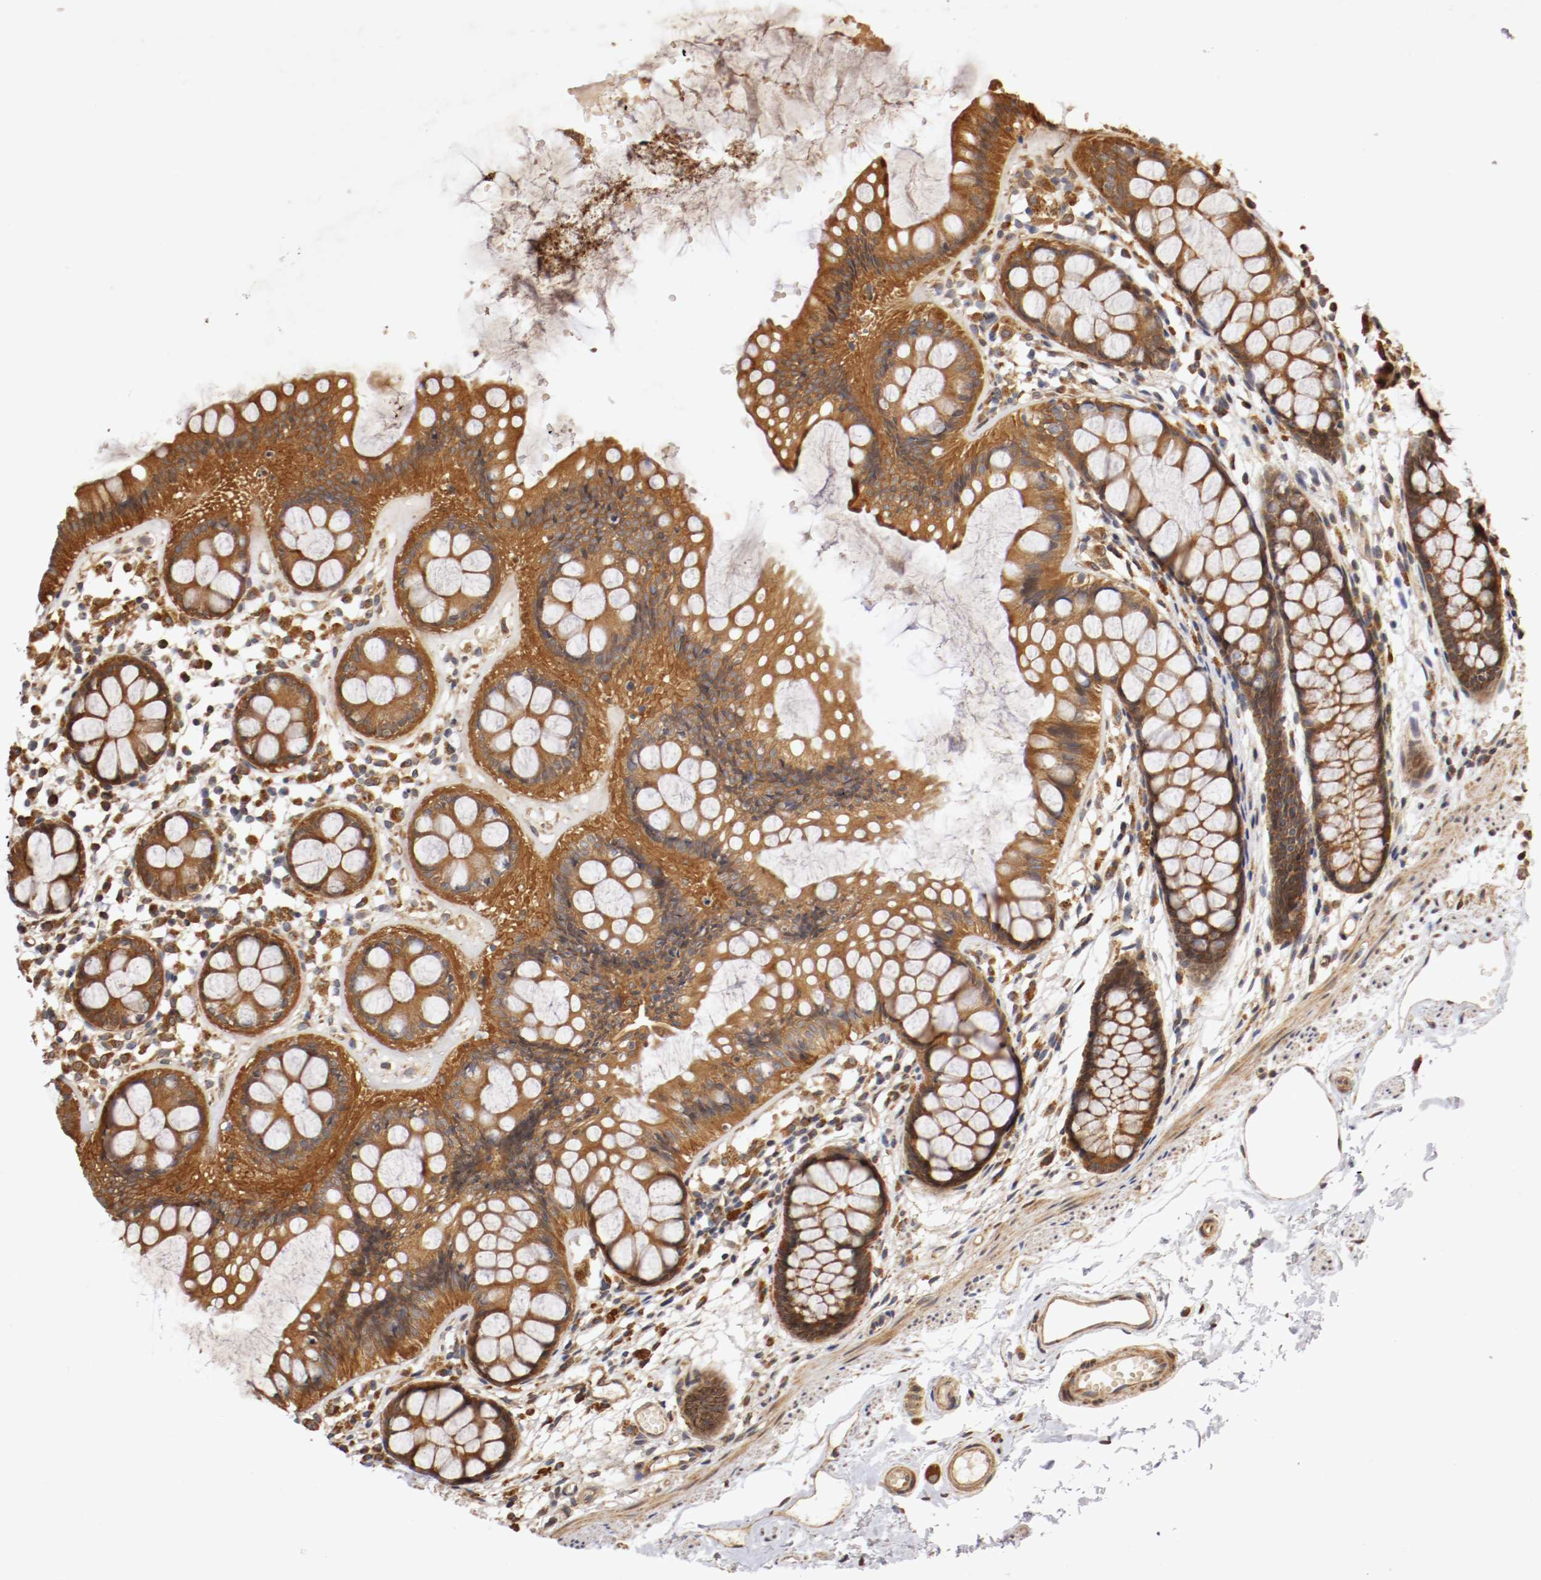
{"staining": {"intensity": "strong", "quantity": ">75%", "location": "cytoplasmic/membranous"}, "tissue": "rectum", "cell_type": "Glandular cells", "image_type": "normal", "snomed": [{"axis": "morphology", "description": "Normal tissue, NOS"}, {"axis": "topography", "description": "Rectum"}], "caption": "Brown immunohistochemical staining in normal human rectum reveals strong cytoplasmic/membranous expression in about >75% of glandular cells. (Stains: DAB (3,3'-diaminobenzidine) in brown, nuclei in blue, Microscopy: brightfield microscopy at high magnification).", "gene": "VEZT", "patient": {"sex": "female", "age": 66}}